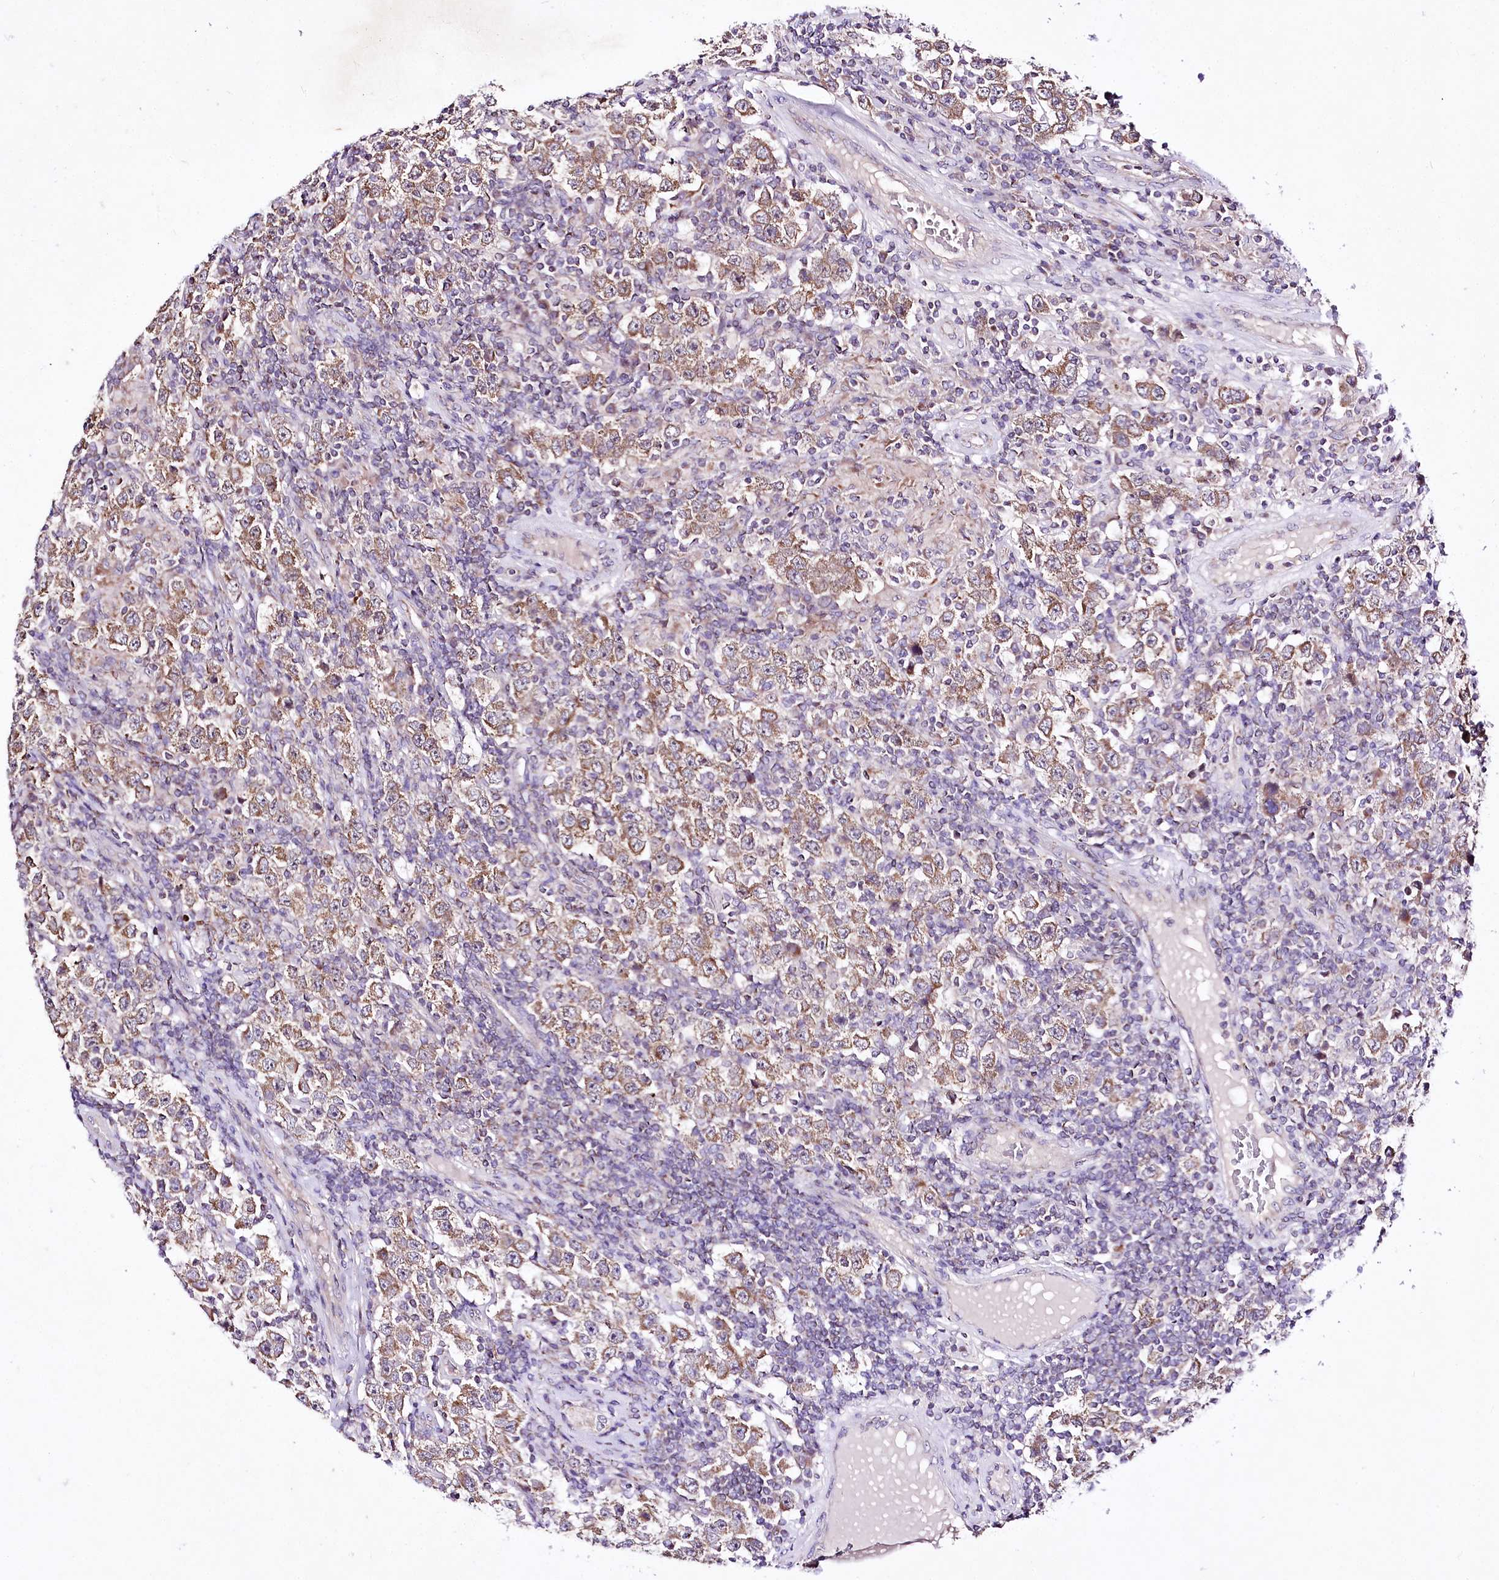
{"staining": {"intensity": "moderate", "quantity": ">75%", "location": "cytoplasmic/membranous"}, "tissue": "testis cancer", "cell_type": "Tumor cells", "image_type": "cancer", "snomed": [{"axis": "morphology", "description": "Normal tissue, NOS"}, {"axis": "morphology", "description": "Urothelial carcinoma, High grade"}, {"axis": "morphology", "description": "Seminoma, NOS"}, {"axis": "morphology", "description": "Carcinoma, Embryonal, NOS"}, {"axis": "topography", "description": "Urinary bladder"}, {"axis": "topography", "description": "Testis"}], "caption": "This photomicrograph reveals immunohistochemistry (IHC) staining of testis seminoma, with medium moderate cytoplasmic/membranous positivity in approximately >75% of tumor cells.", "gene": "ATE1", "patient": {"sex": "male", "age": 41}}